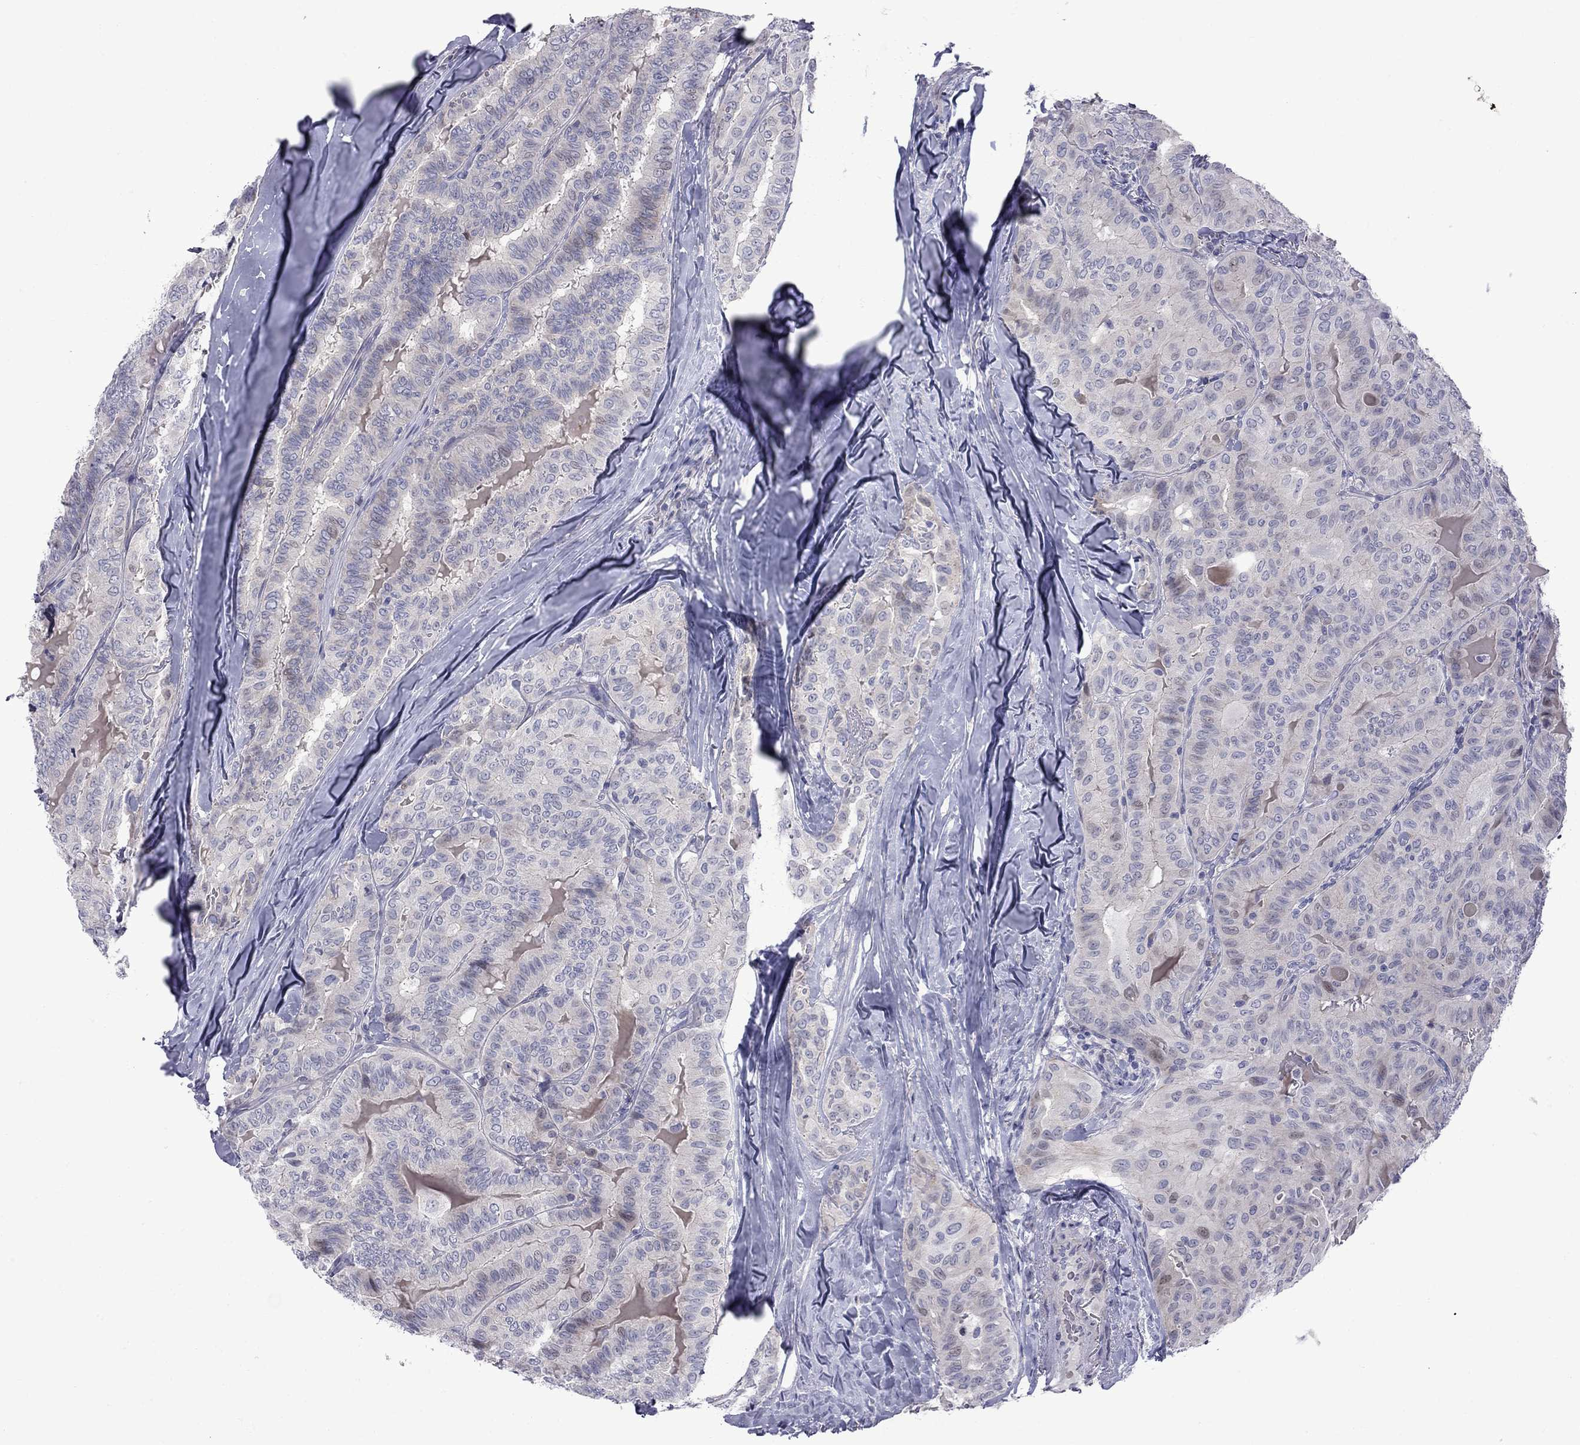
{"staining": {"intensity": "negative", "quantity": "none", "location": "none"}, "tissue": "thyroid cancer", "cell_type": "Tumor cells", "image_type": "cancer", "snomed": [{"axis": "morphology", "description": "Papillary adenocarcinoma, NOS"}, {"axis": "topography", "description": "Thyroid gland"}], "caption": "An IHC image of thyroid cancer (papillary adenocarcinoma) is shown. There is no staining in tumor cells of thyroid cancer (papillary adenocarcinoma).", "gene": "NRARP", "patient": {"sex": "female", "age": 68}}